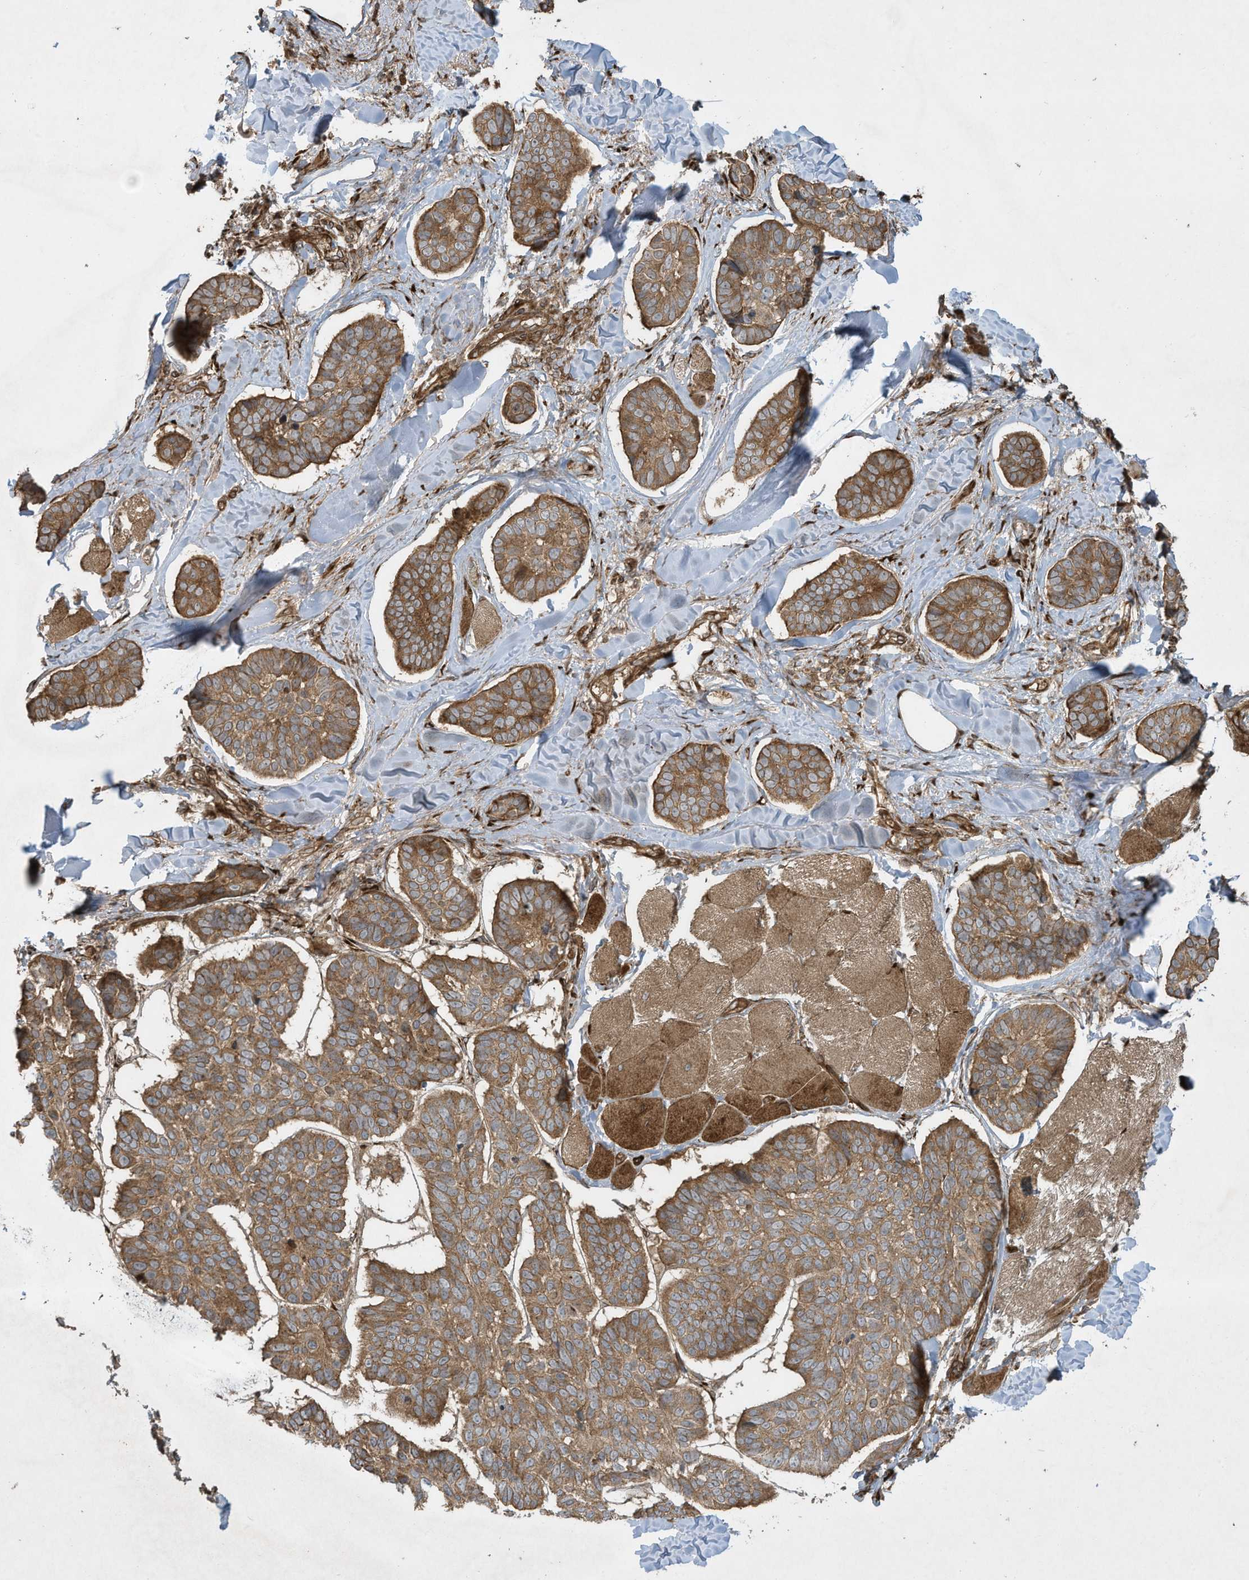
{"staining": {"intensity": "moderate", "quantity": ">75%", "location": "cytoplasmic/membranous"}, "tissue": "skin cancer", "cell_type": "Tumor cells", "image_type": "cancer", "snomed": [{"axis": "morphology", "description": "Basal cell carcinoma"}, {"axis": "topography", "description": "Skin"}], "caption": "Immunohistochemistry (IHC) image of neoplastic tissue: basal cell carcinoma (skin) stained using IHC reveals medium levels of moderate protein expression localized specifically in the cytoplasmic/membranous of tumor cells, appearing as a cytoplasmic/membranous brown color.", "gene": "DDIT4", "patient": {"sex": "male", "age": 62}}